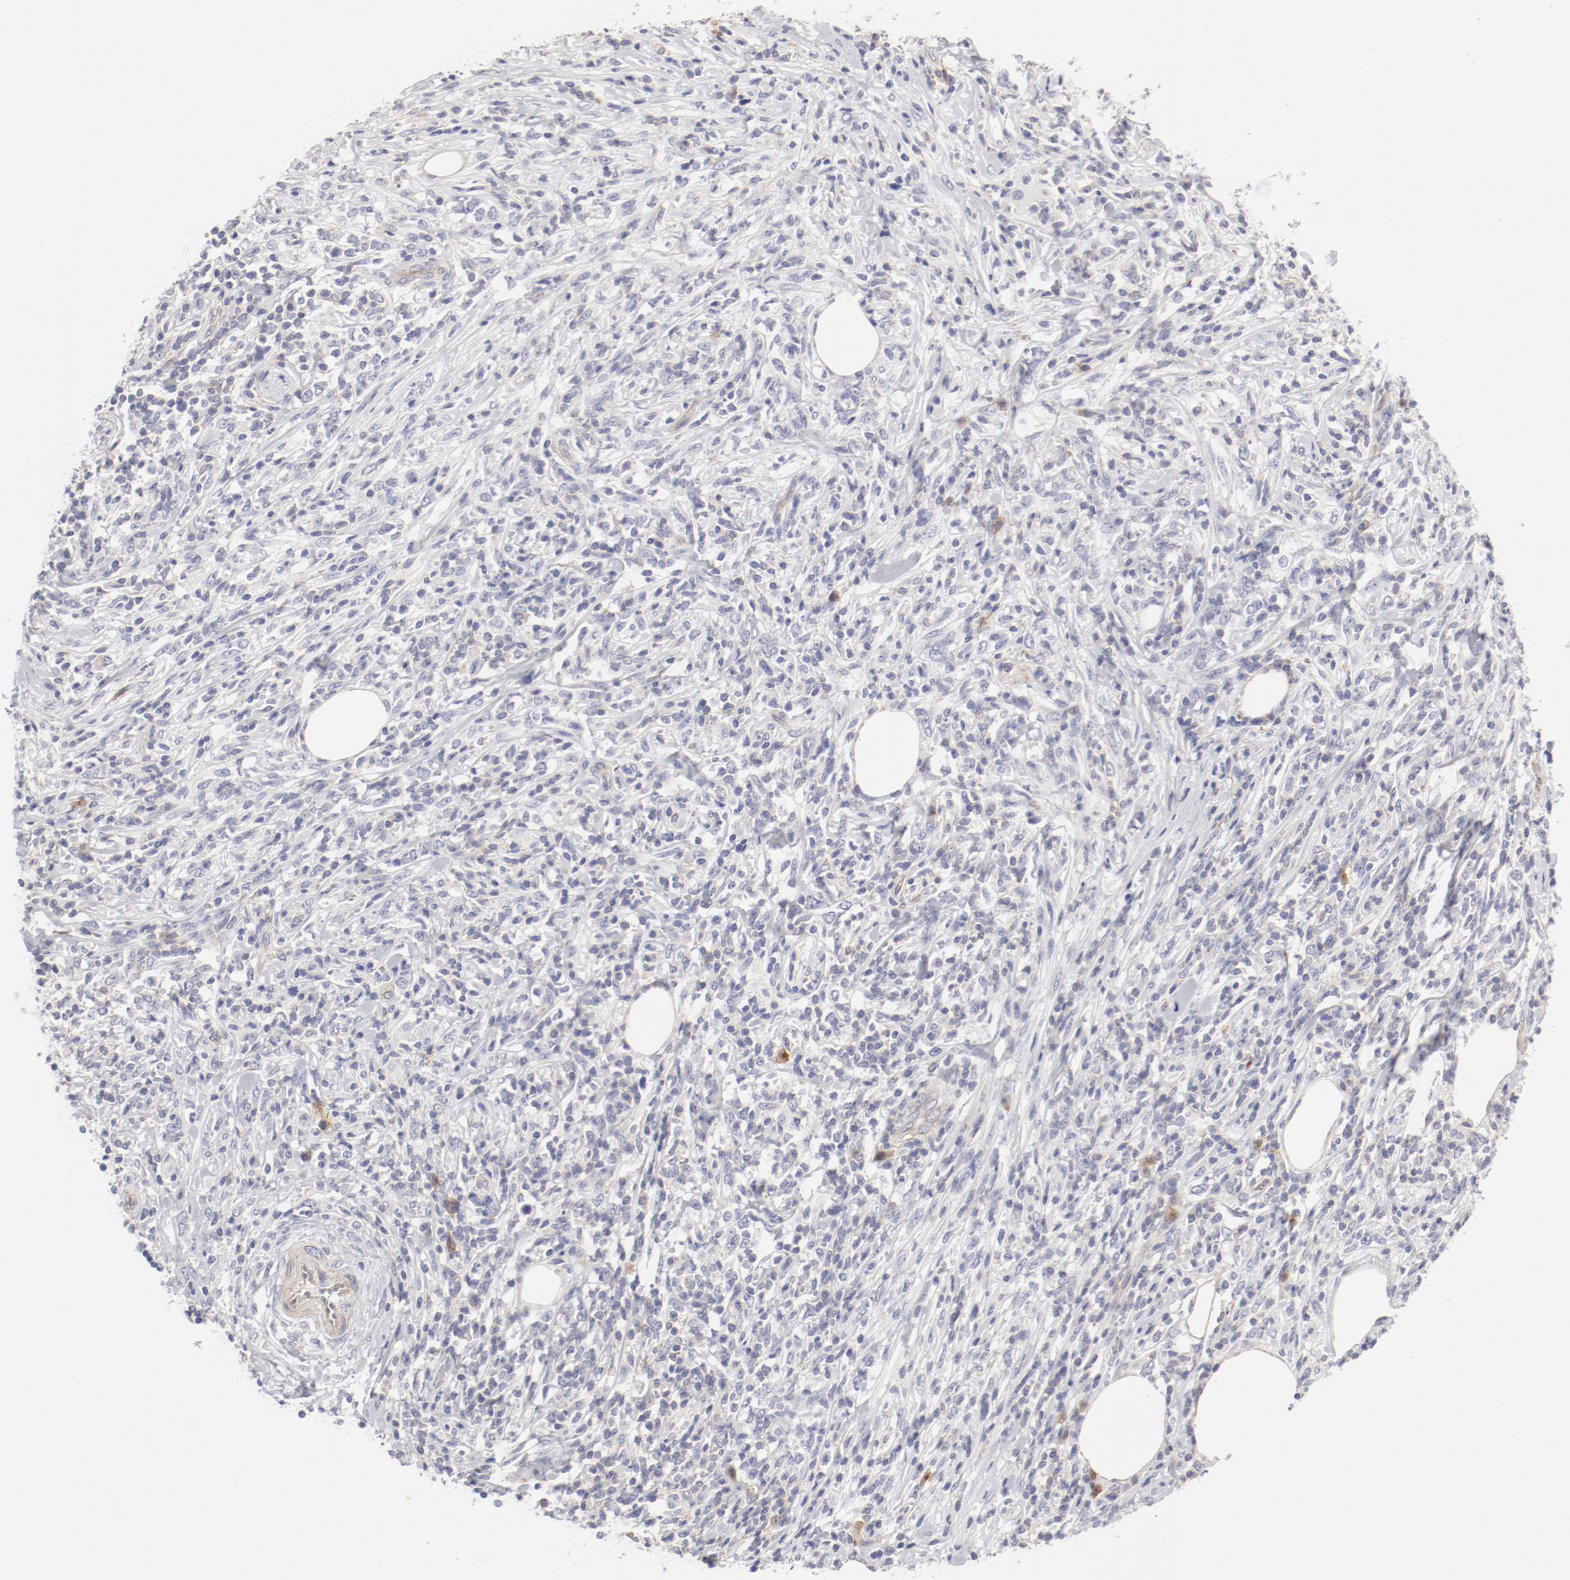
{"staining": {"intensity": "weak", "quantity": "<25%", "location": "cytoplasmic/membranous"}, "tissue": "lymphoma", "cell_type": "Tumor cells", "image_type": "cancer", "snomed": [{"axis": "morphology", "description": "Malignant lymphoma, non-Hodgkin's type, High grade"}, {"axis": "topography", "description": "Lymph node"}], "caption": "Malignant lymphoma, non-Hodgkin's type (high-grade) was stained to show a protein in brown. There is no significant positivity in tumor cells. The staining was performed using DAB (3,3'-diaminobenzidine) to visualize the protein expression in brown, while the nuclei were stained in blue with hematoxylin (Magnification: 20x).", "gene": "LAX1", "patient": {"sex": "female", "age": 84}}